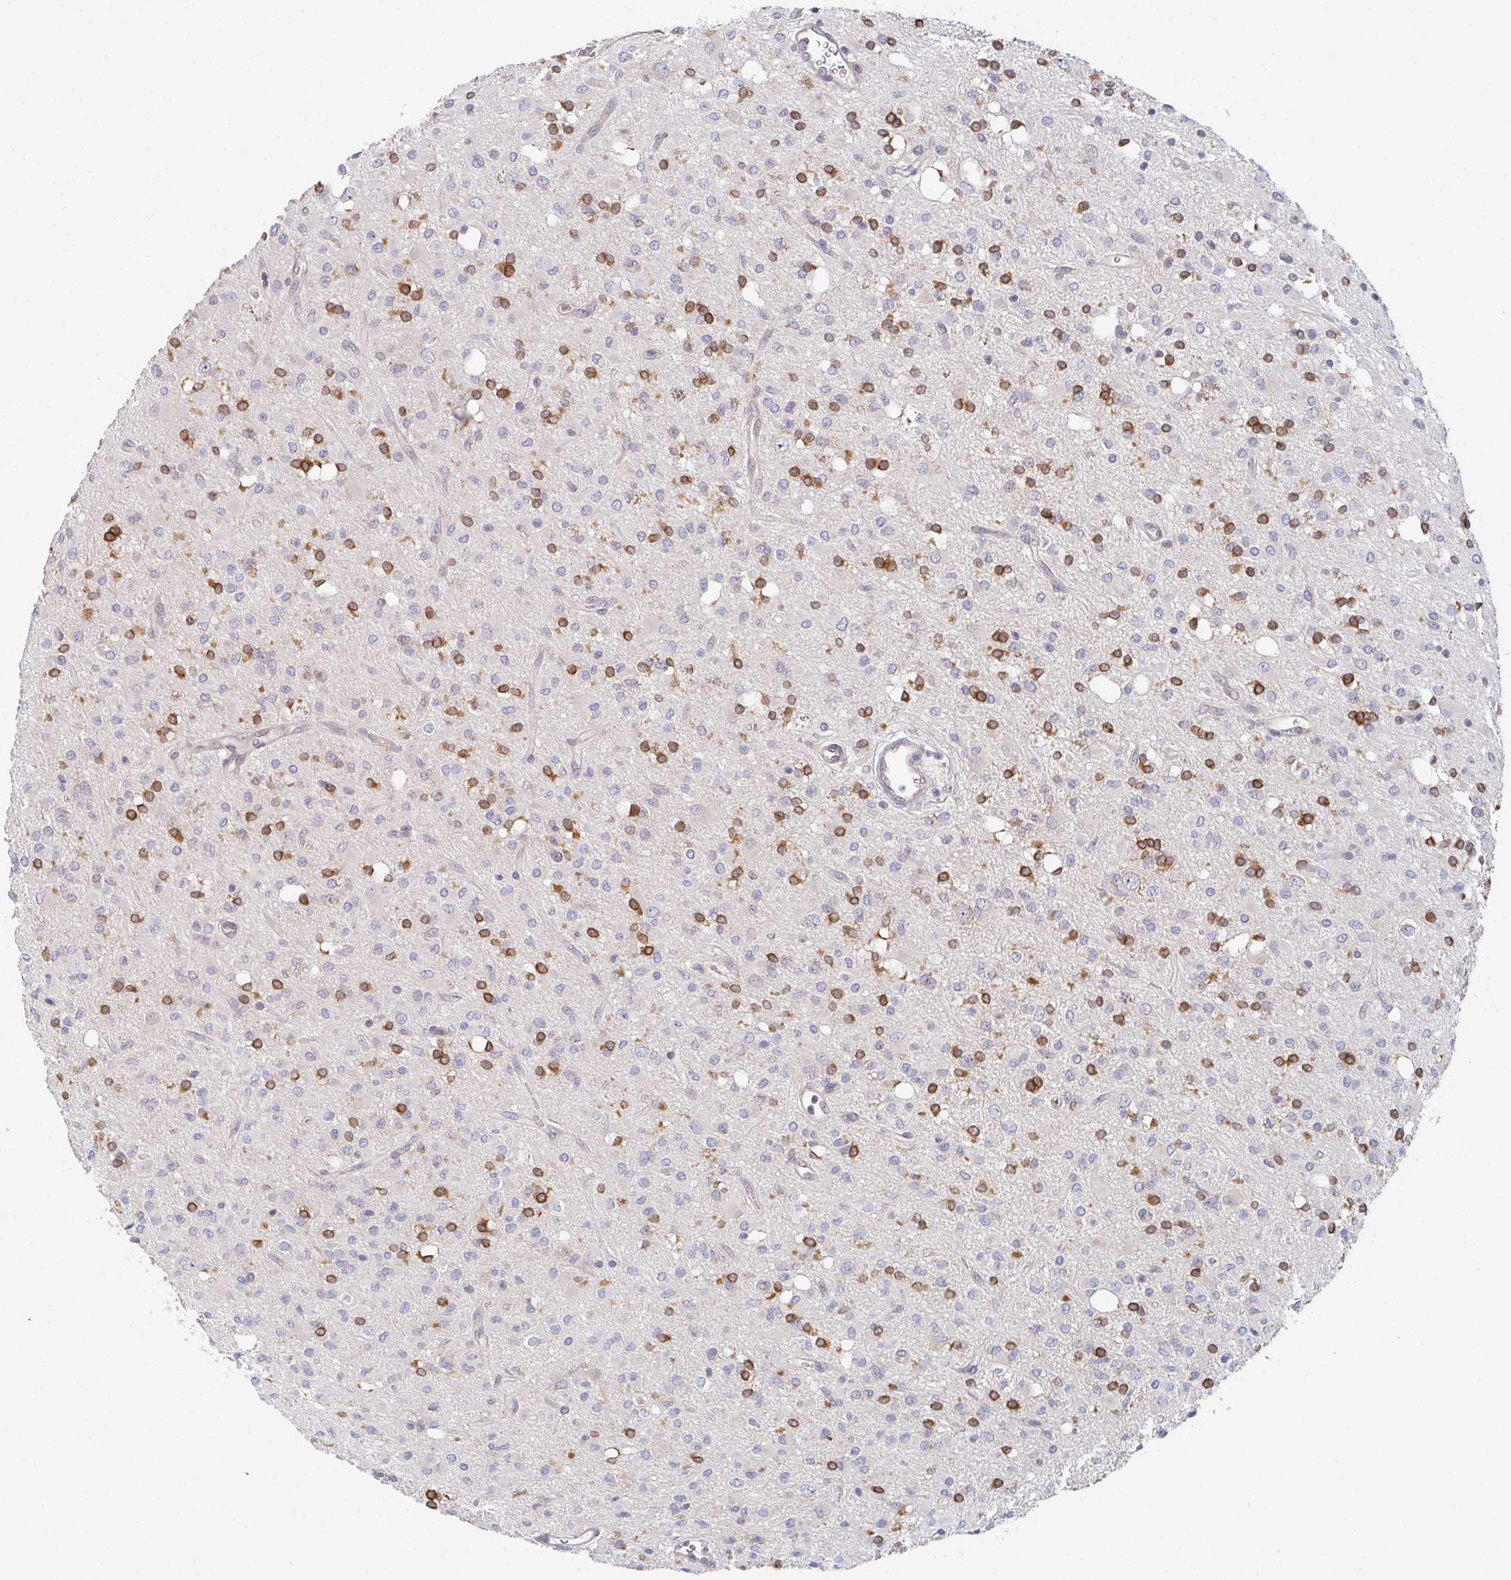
{"staining": {"intensity": "moderate", "quantity": "25%-75%", "location": "cytoplasmic/membranous"}, "tissue": "glioma", "cell_type": "Tumor cells", "image_type": "cancer", "snomed": [{"axis": "morphology", "description": "Glioma, malignant, Low grade"}, {"axis": "topography", "description": "Brain"}], "caption": "Malignant glioma (low-grade) stained with a protein marker demonstrates moderate staining in tumor cells.", "gene": "ELOVL1", "patient": {"sex": "female", "age": 33}}